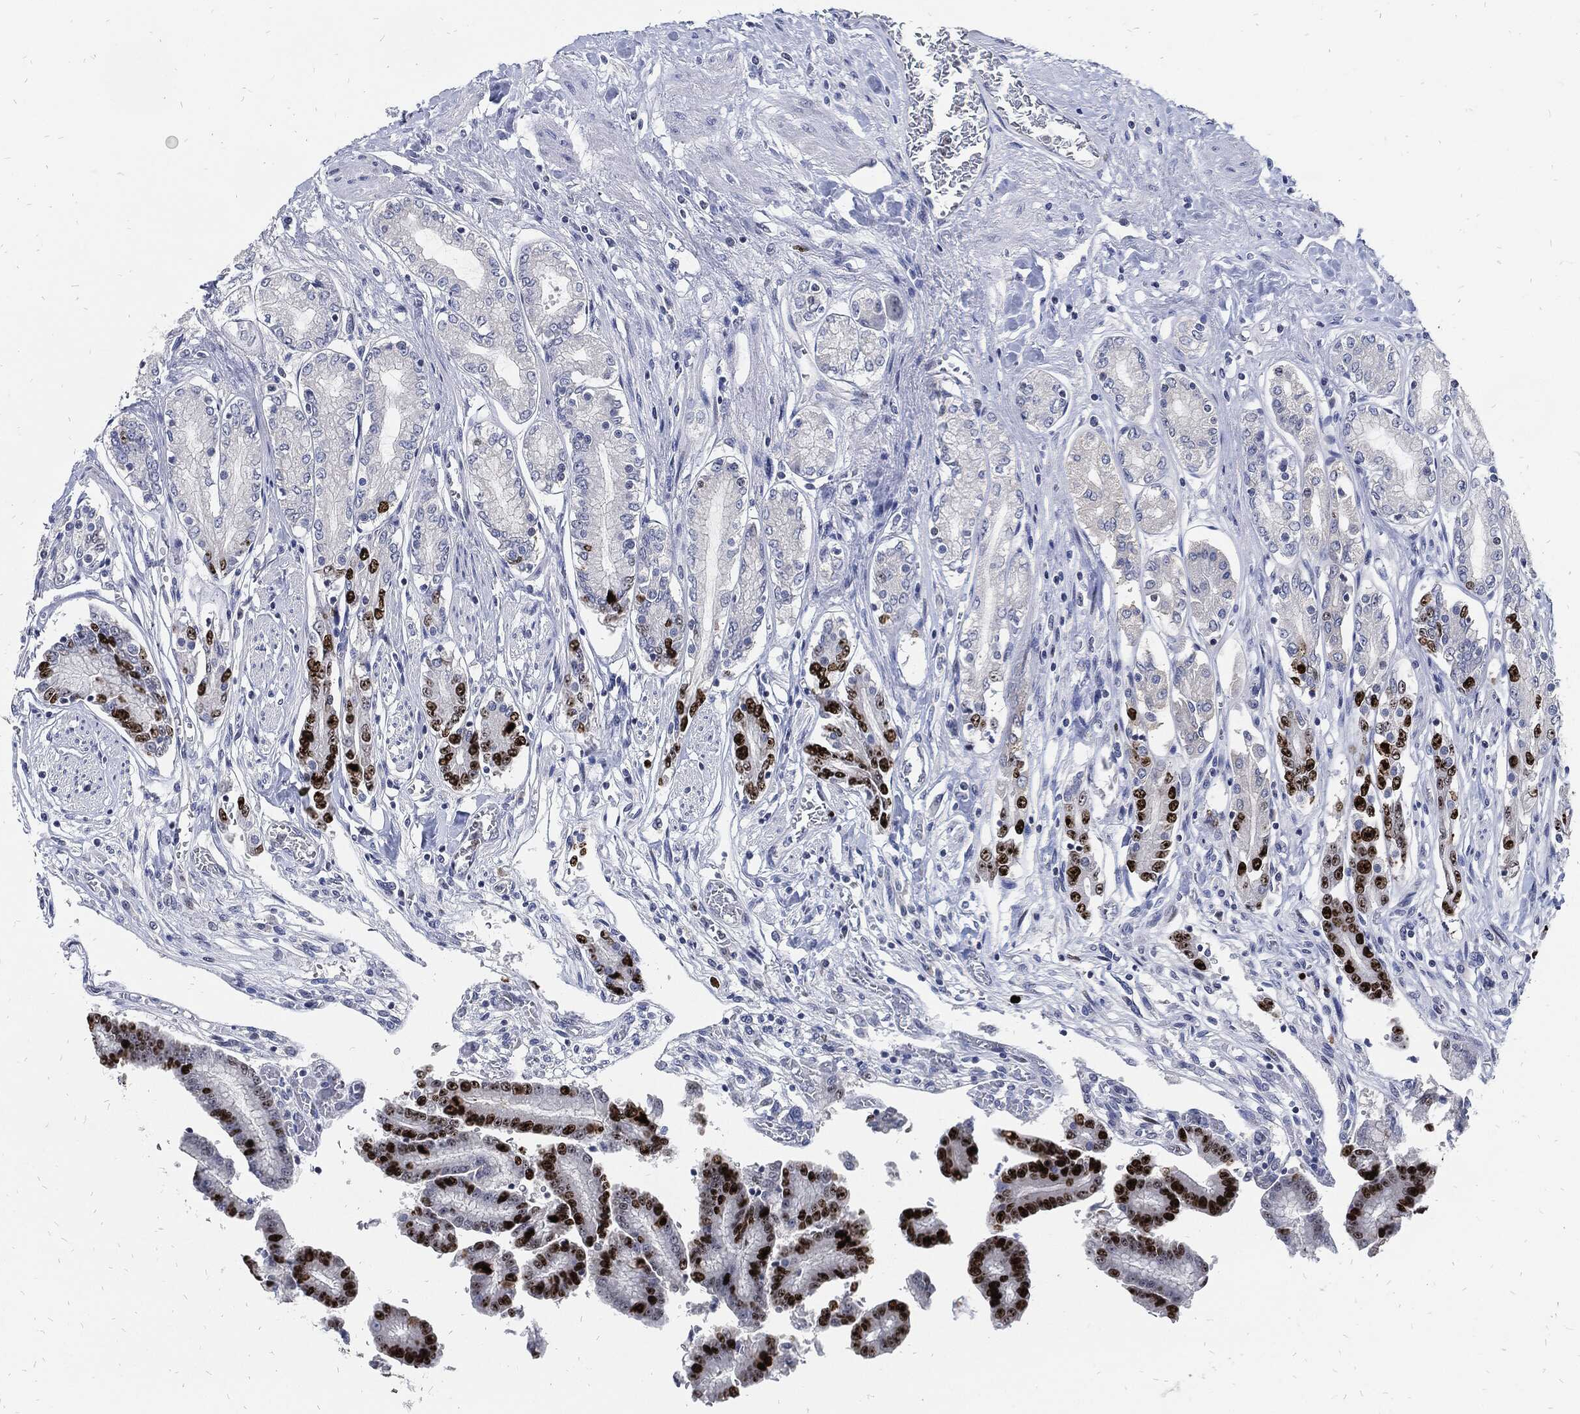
{"staining": {"intensity": "strong", "quantity": "<25%", "location": "nuclear"}, "tissue": "stomach", "cell_type": "Glandular cells", "image_type": "normal", "snomed": [{"axis": "morphology", "description": "Normal tissue, NOS"}, {"axis": "morphology", "description": "Adenocarcinoma, NOS"}, {"axis": "morphology", "description": "Adenocarcinoma, High grade"}, {"axis": "topography", "description": "Stomach, upper"}, {"axis": "topography", "description": "Stomach"}], "caption": "Immunohistochemical staining of unremarkable human stomach displays strong nuclear protein expression in about <25% of glandular cells.", "gene": "MKI67", "patient": {"sex": "female", "age": 65}}